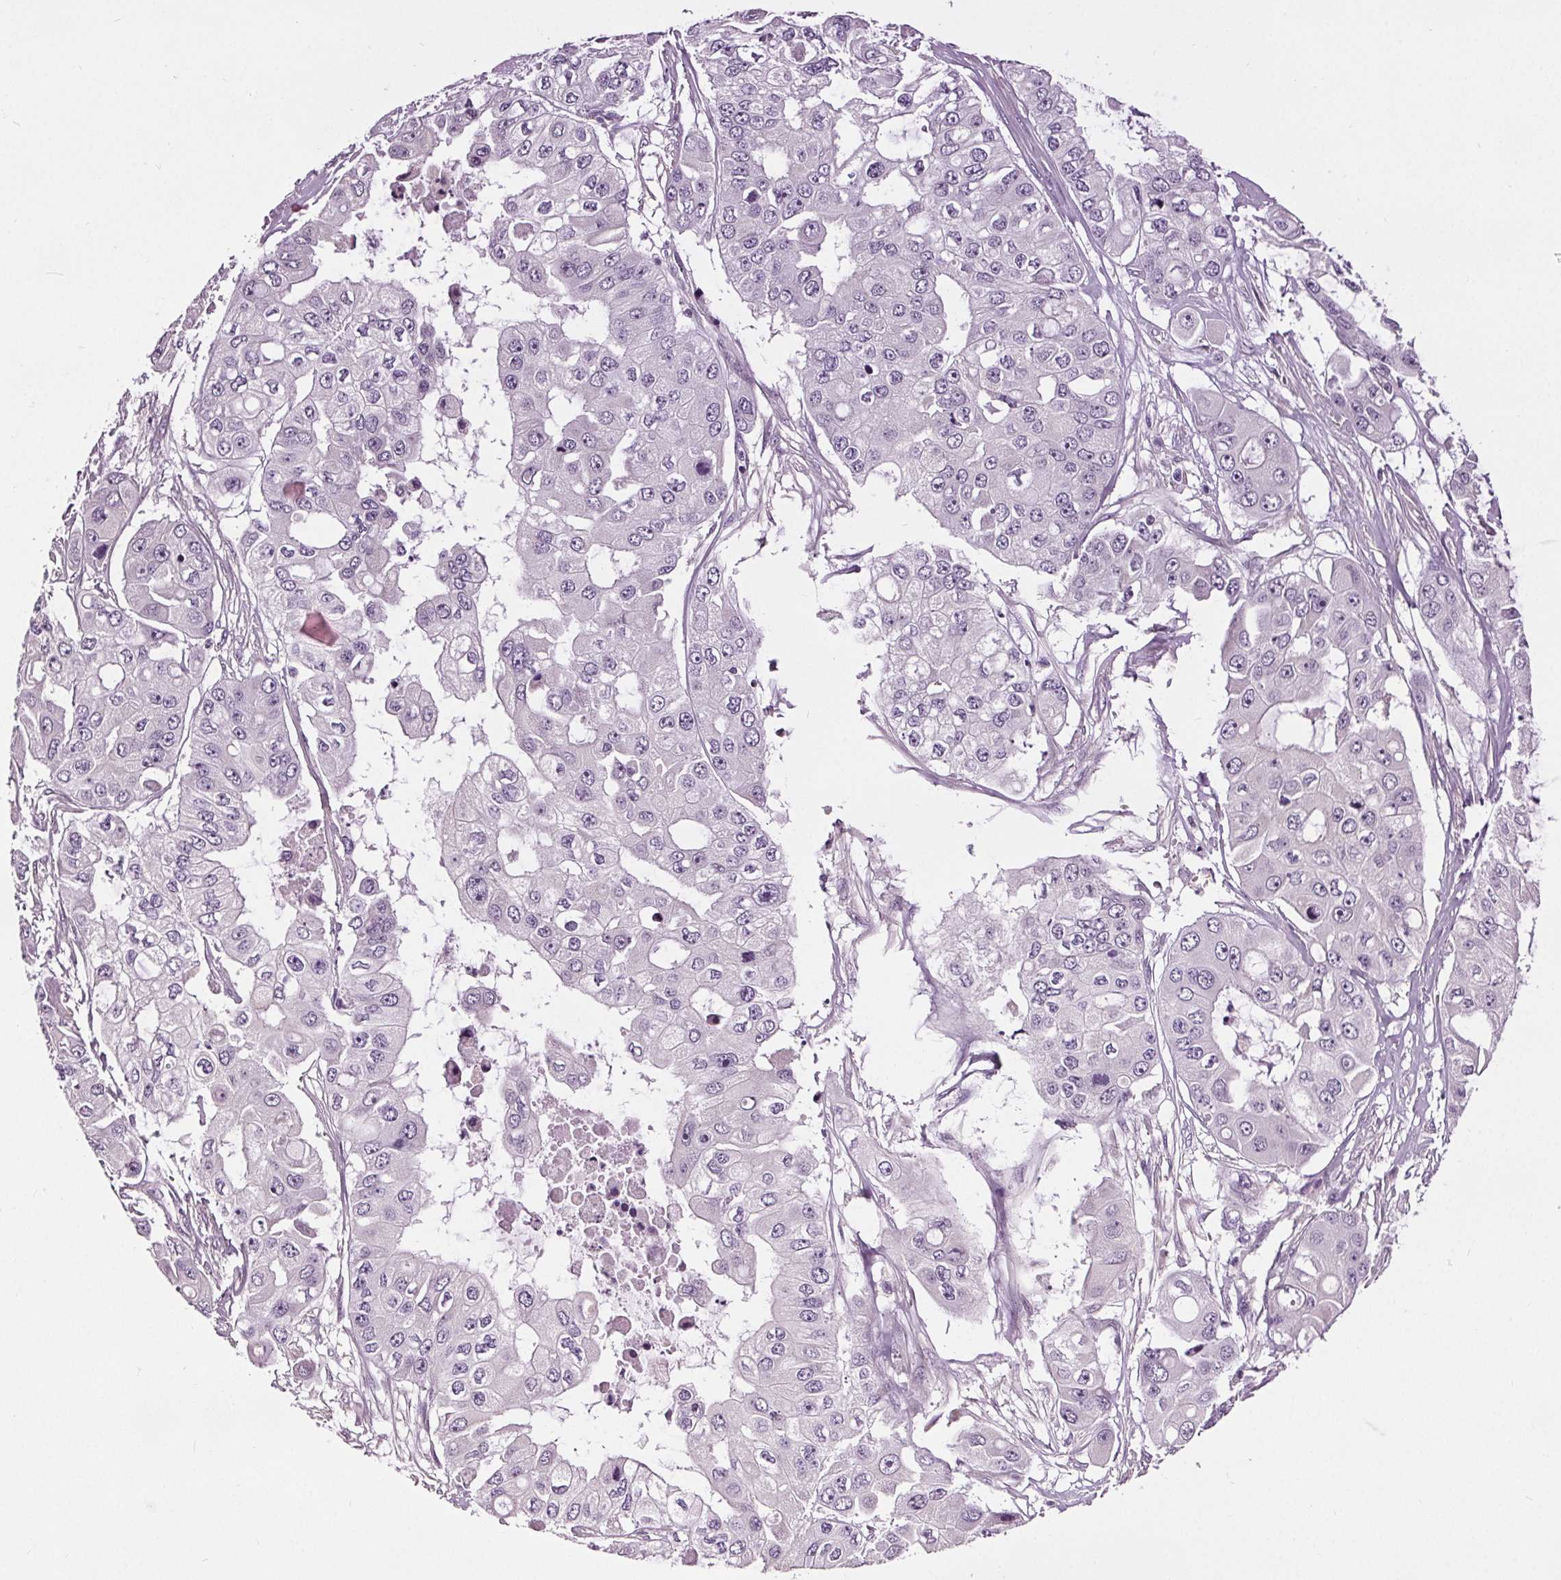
{"staining": {"intensity": "negative", "quantity": "none", "location": "none"}, "tissue": "ovarian cancer", "cell_type": "Tumor cells", "image_type": "cancer", "snomed": [{"axis": "morphology", "description": "Cystadenocarcinoma, serous, NOS"}, {"axis": "topography", "description": "Ovary"}], "caption": "IHC micrograph of ovarian cancer stained for a protein (brown), which demonstrates no expression in tumor cells. Nuclei are stained in blue.", "gene": "RASA1", "patient": {"sex": "female", "age": 56}}